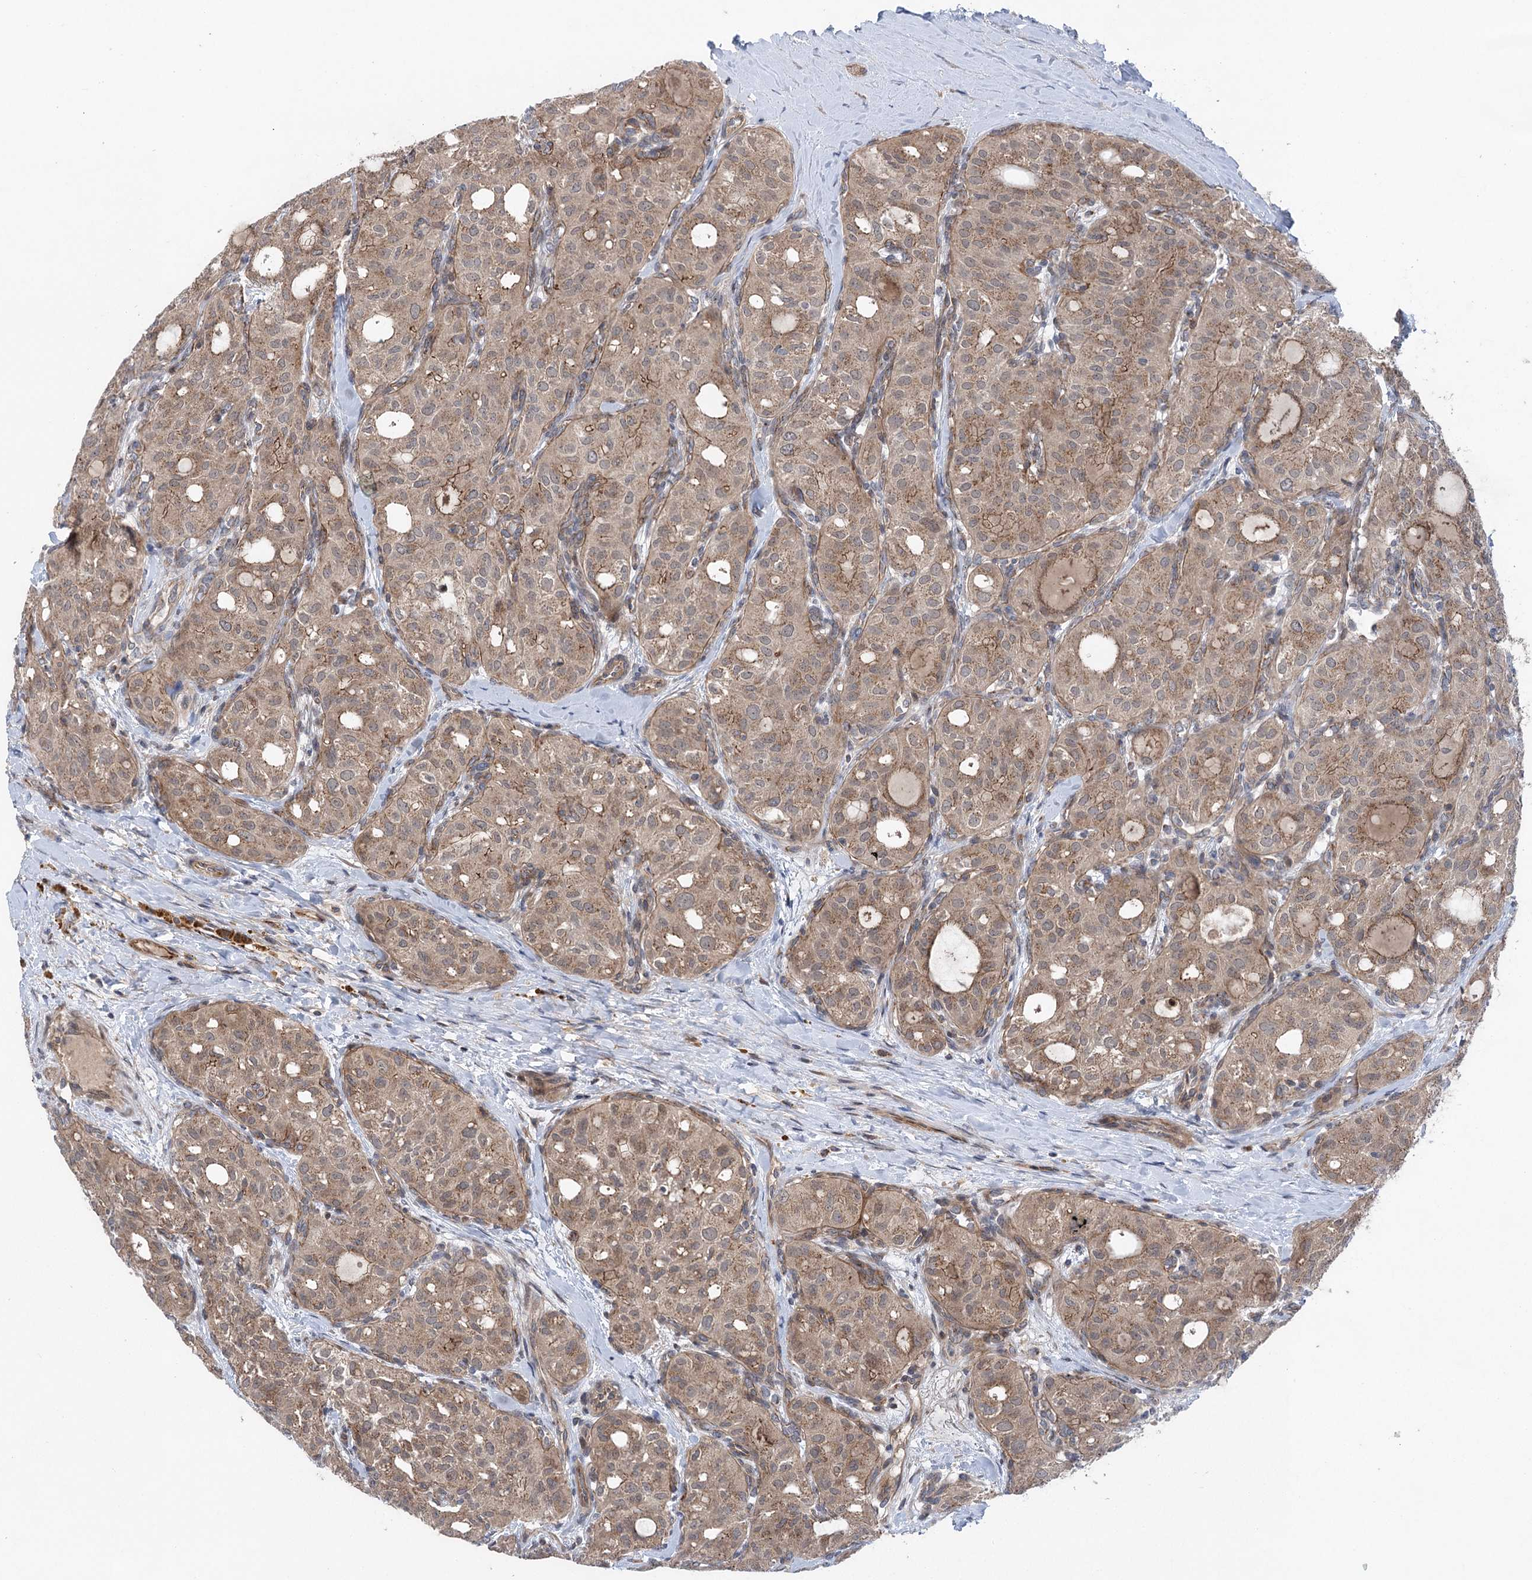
{"staining": {"intensity": "moderate", "quantity": ">75%", "location": "cytoplasmic/membranous"}, "tissue": "thyroid cancer", "cell_type": "Tumor cells", "image_type": "cancer", "snomed": [{"axis": "morphology", "description": "Follicular adenoma carcinoma, NOS"}, {"axis": "topography", "description": "Thyroid gland"}], "caption": "Protein expression by immunohistochemistry displays moderate cytoplasmic/membranous expression in about >75% of tumor cells in thyroid follicular adenoma carcinoma.", "gene": "METTL24", "patient": {"sex": "male", "age": 75}}